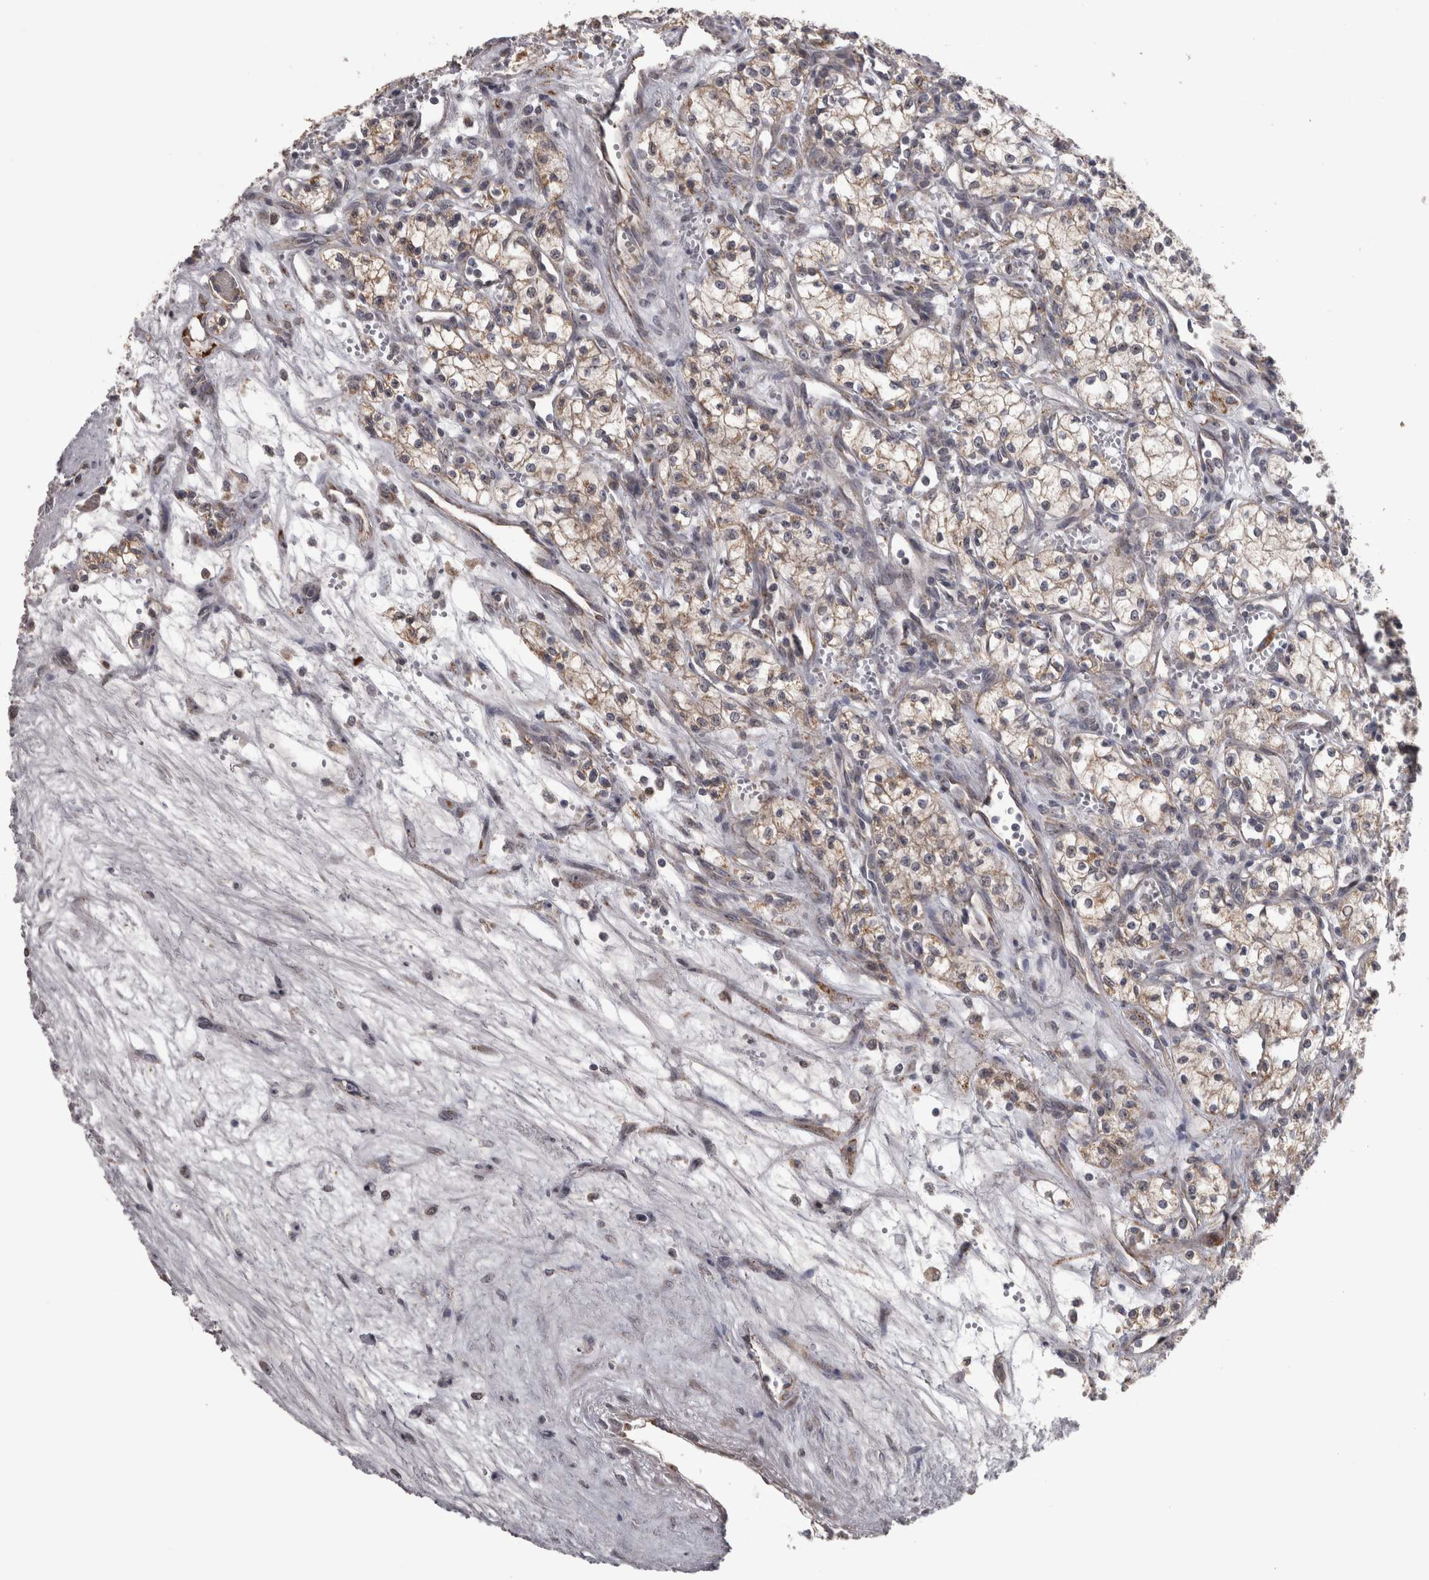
{"staining": {"intensity": "moderate", "quantity": ">75%", "location": "cytoplasmic/membranous"}, "tissue": "renal cancer", "cell_type": "Tumor cells", "image_type": "cancer", "snomed": [{"axis": "morphology", "description": "Adenocarcinoma, NOS"}, {"axis": "topography", "description": "Kidney"}], "caption": "IHC of renal cancer exhibits medium levels of moderate cytoplasmic/membranous positivity in approximately >75% of tumor cells.", "gene": "DBT", "patient": {"sex": "male", "age": 59}}